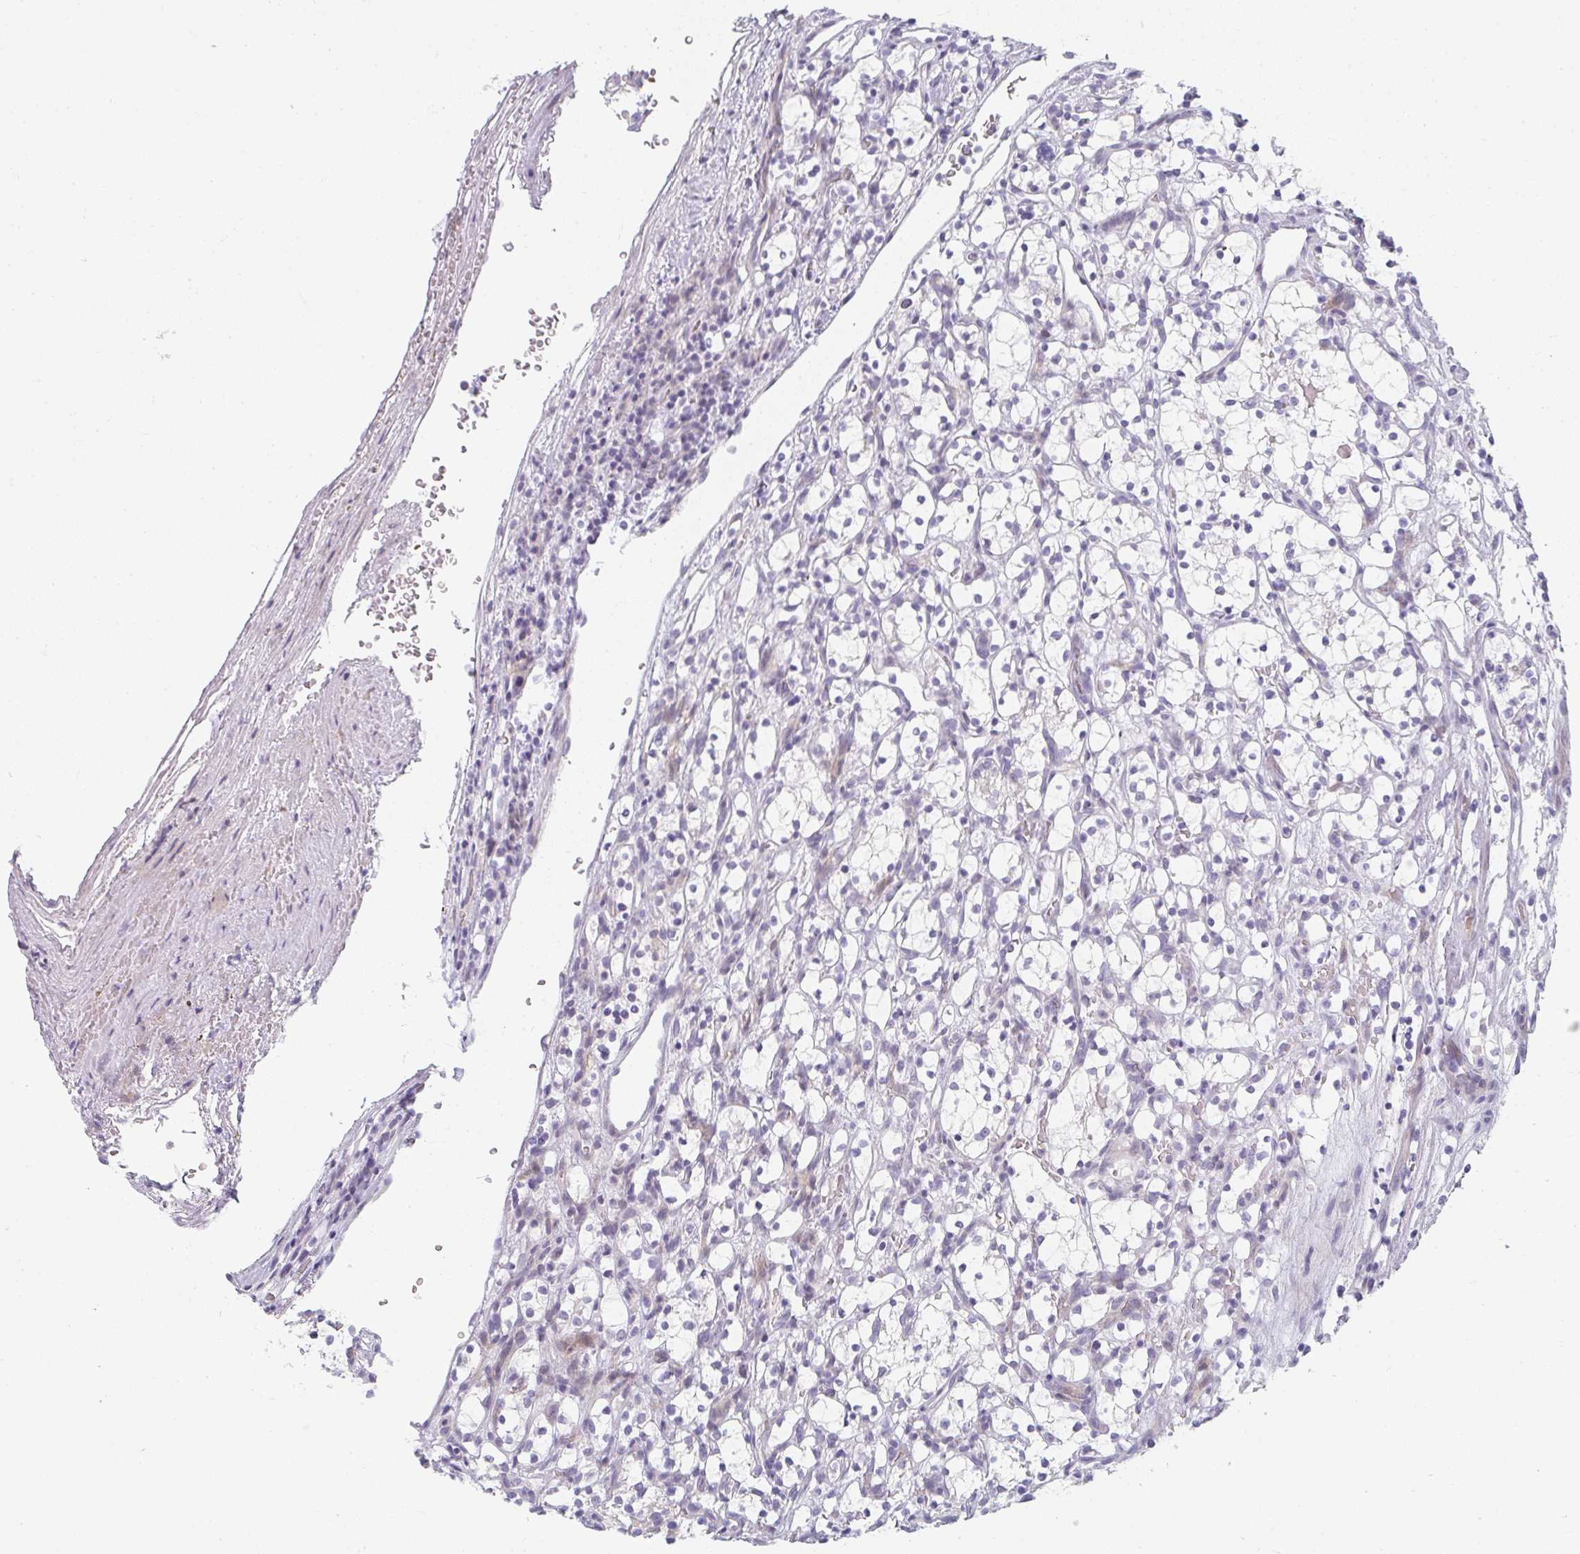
{"staining": {"intensity": "negative", "quantity": "none", "location": "none"}, "tissue": "renal cancer", "cell_type": "Tumor cells", "image_type": "cancer", "snomed": [{"axis": "morphology", "description": "Adenocarcinoma, NOS"}, {"axis": "topography", "description": "Kidney"}], "caption": "Tumor cells are negative for brown protein staining in renal cancer.", "gene": "NEU2", "patient": {"sex": "female", "age": 69}}